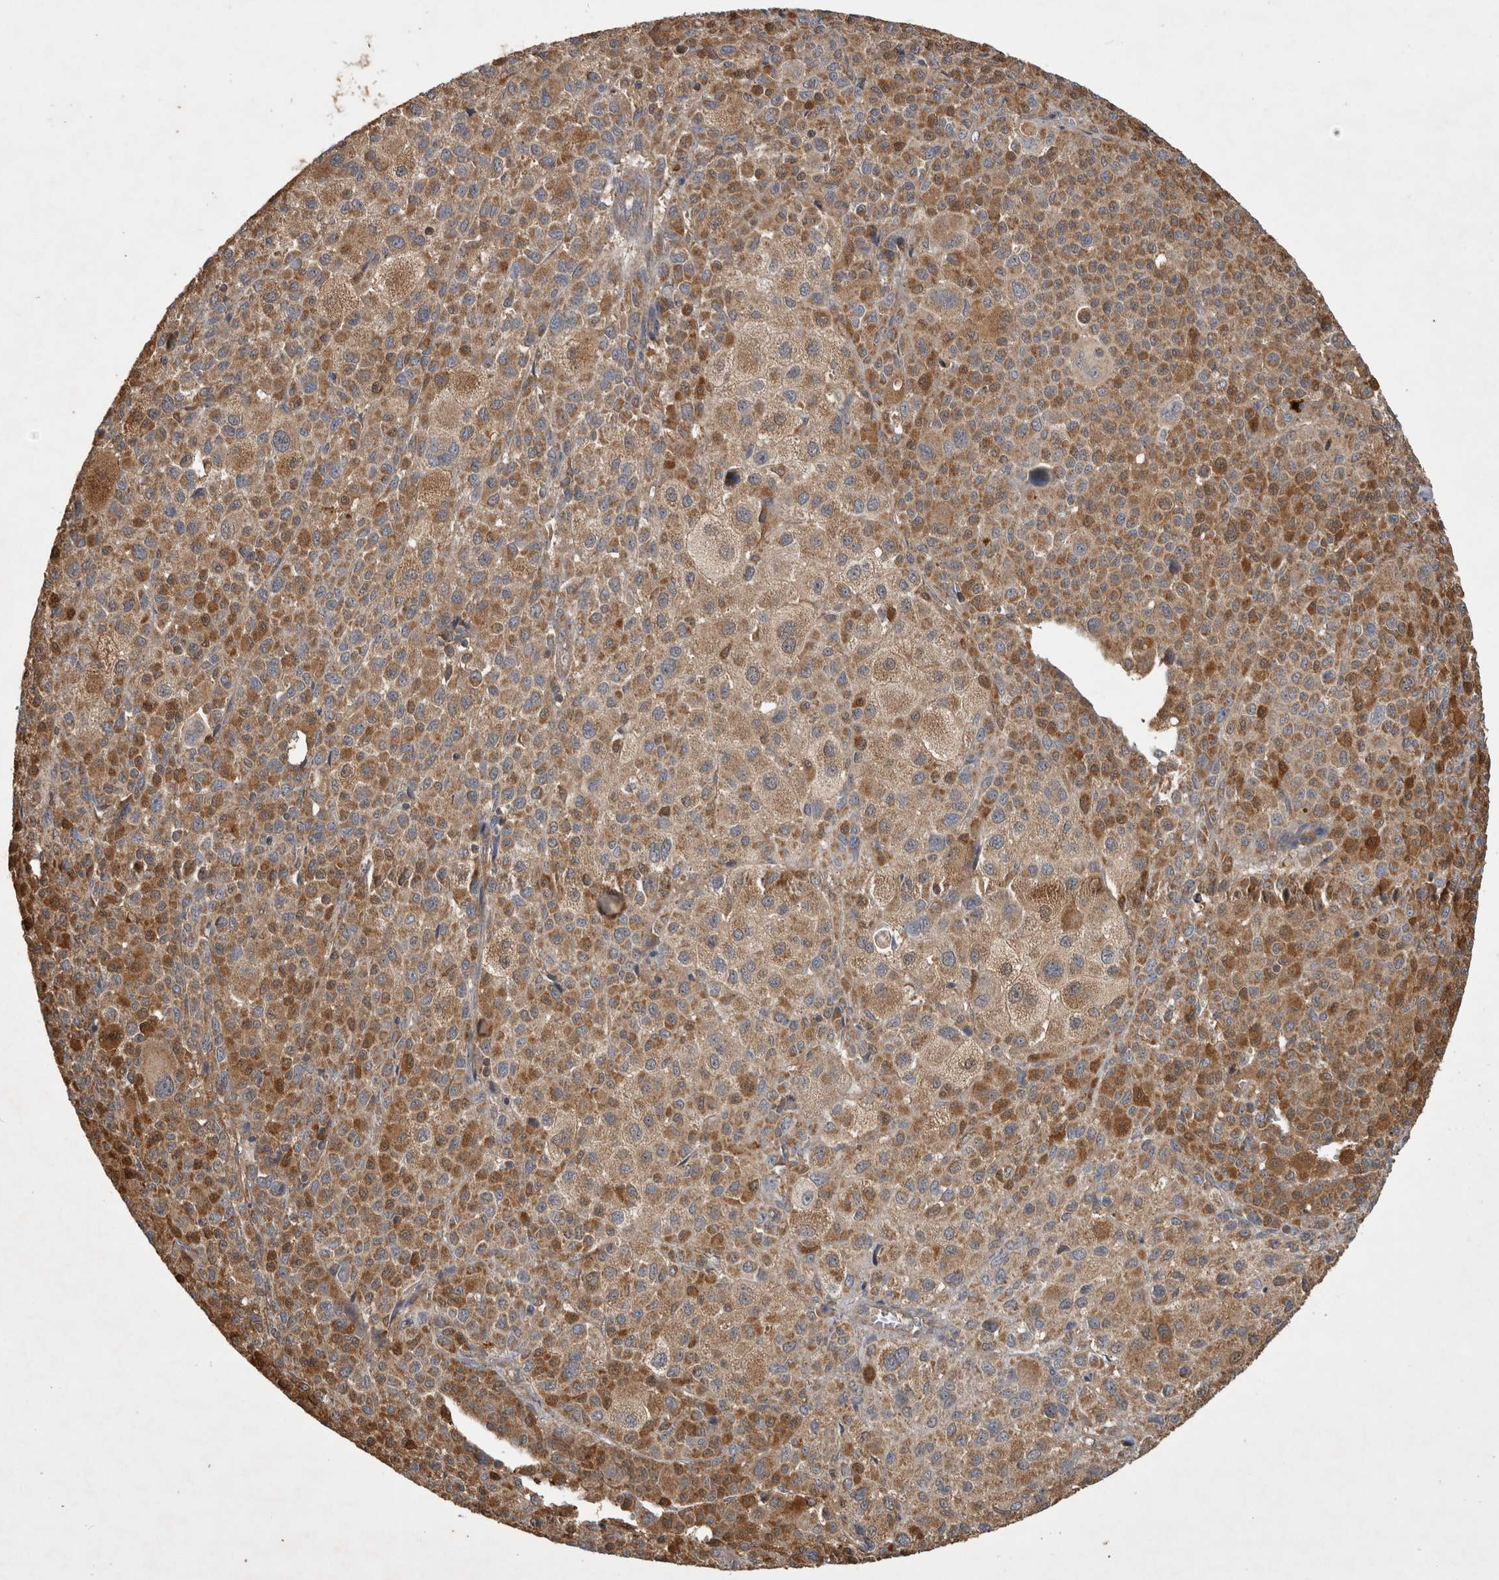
{"staining": {"intensity": "moderate", "quantity": ">75%", "location": "cytoplasmic/membranous"}, "tissue": "melanoma", "cell_type": "Tumor cells", "image_type": "cancer", "snomed": [{"axis": "morphology", "description": "Malignant melanoma, Metastatic site"}, {"axis": "topography", "description": "Skin"}], "caption": "This is an image of immunohistochemistry staining of melanoma, which shows moderate positivity in the cytoplasmic/membranous of tumor cells.", "gene": "TRMT61B", "patient": {"sex": "female", "age": 74}}